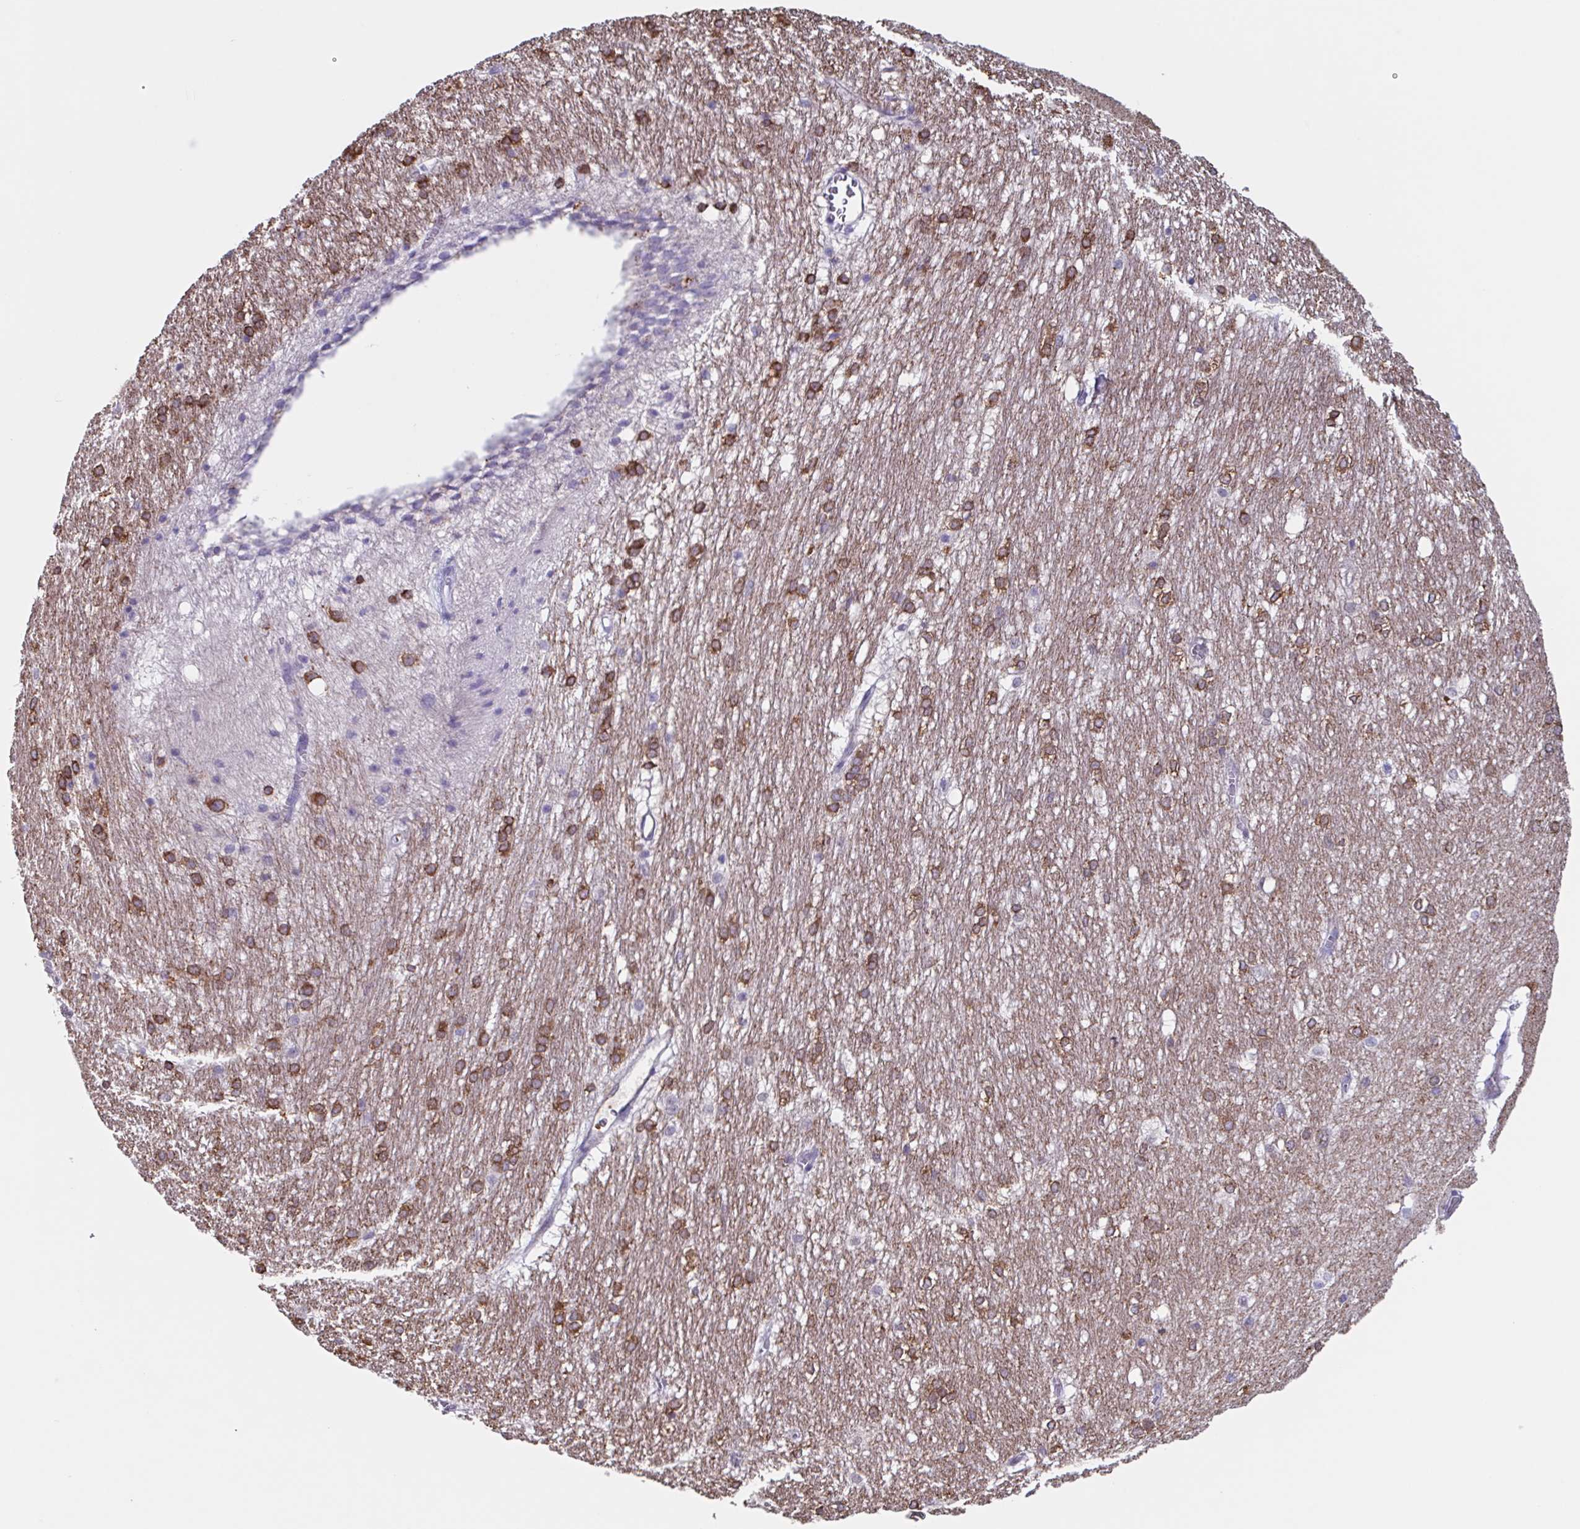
{"staining": {"intensity": "strong", "quantity": "25%-75%", "location": "cytoplasmic/membranous"}, "tissue": "hippocampus", "cell_type": "Glial cells", "image_type": "normal", "snomed": [{"axis": "morphology", "description": "Normal tissue, NOS"}, {"axis": "topography", "description": "Cerebral cortex"}, {"axis": "topography", "description": "Hippocampus"}], "caption": "Protein expression analysis of unremarkable hippocampus exhibits strong cytoplasmic/membranous expression in approximately 25%-75% of glial cells.", "gene": "TPD52", "patient": {"sex": "female", "age": 19}}